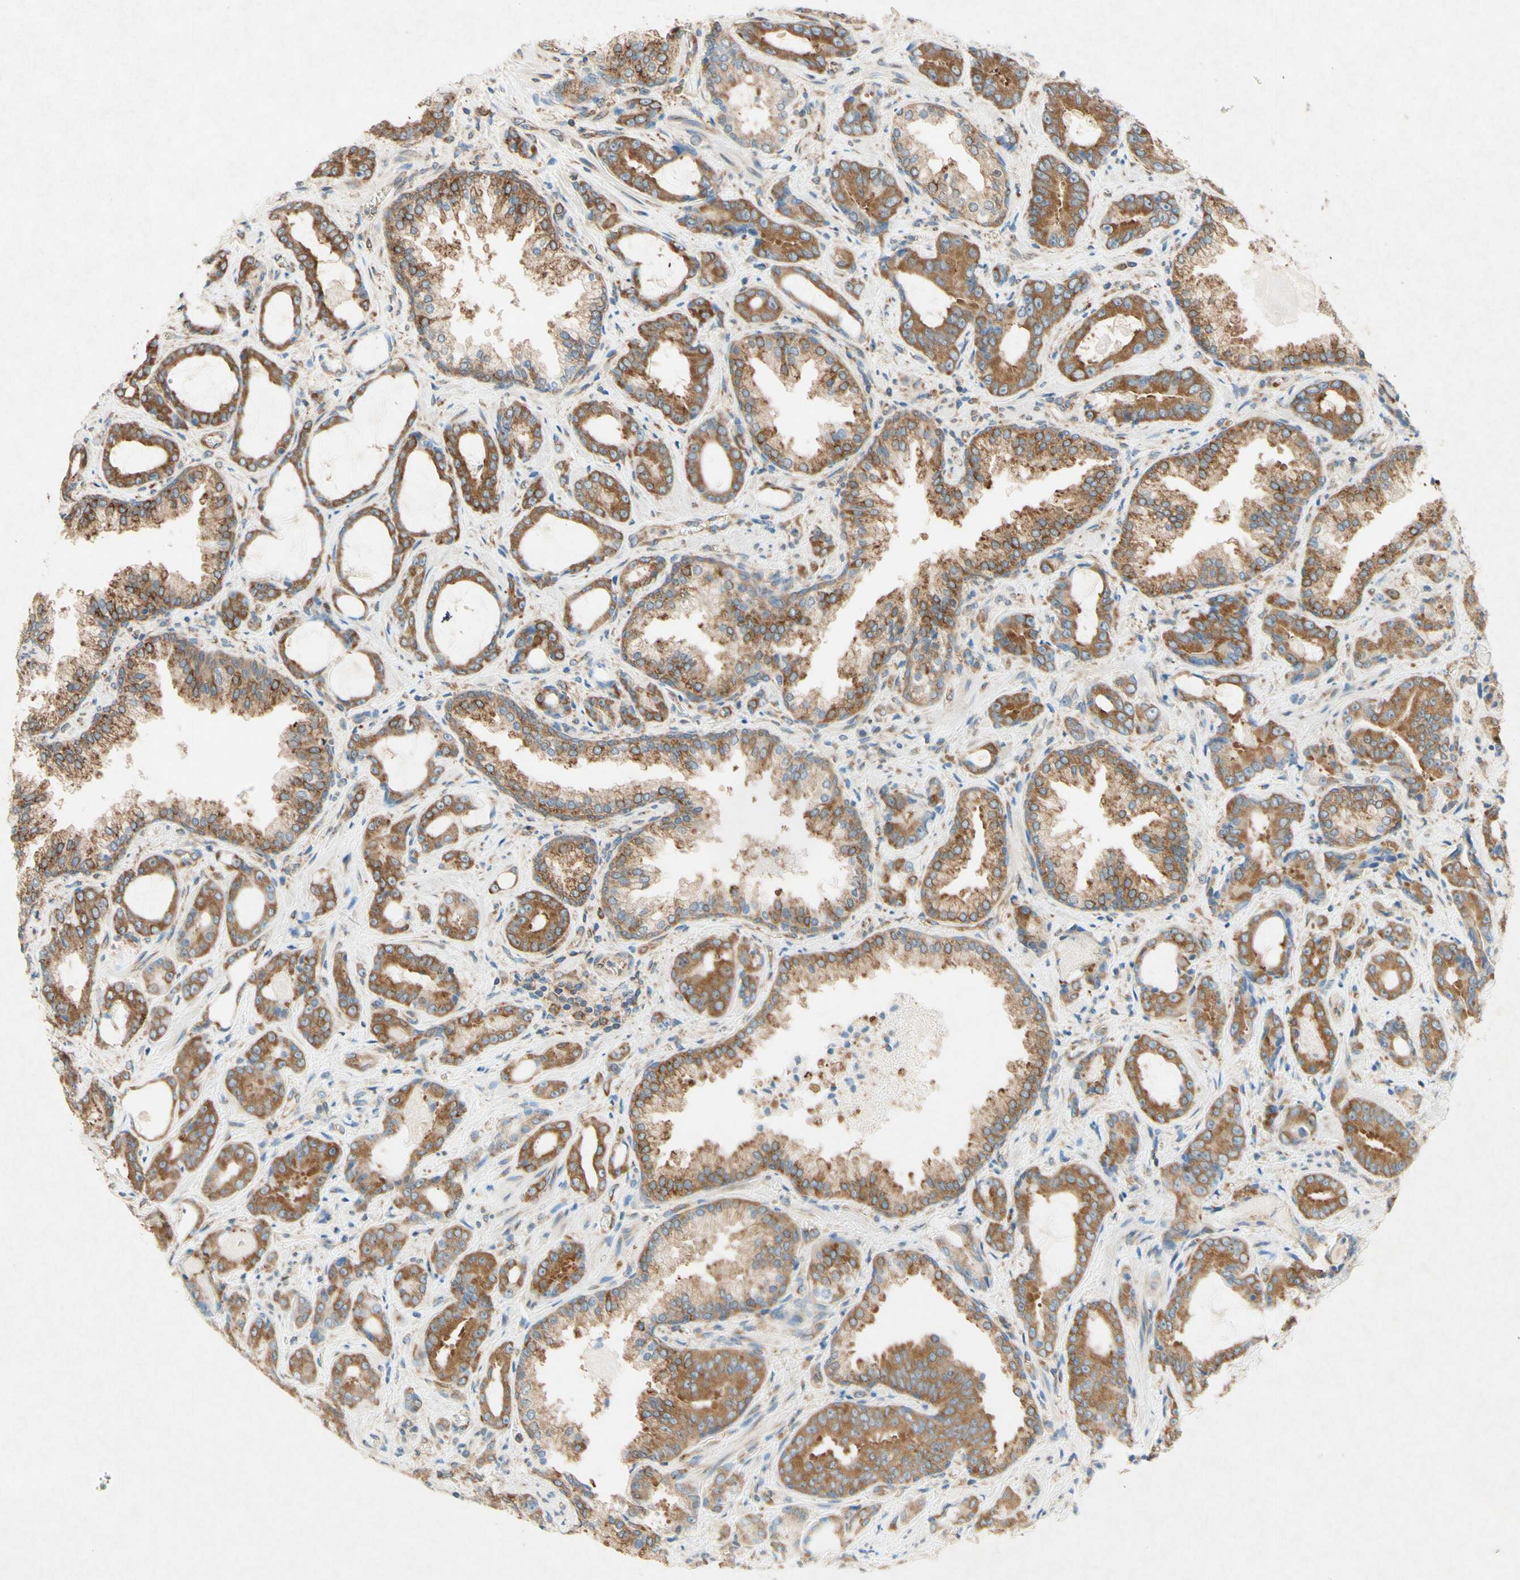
{"staining": {"intensity": "moderate", "quantity": ">75%", "location": "cytoplasmic/membranous"}, "tissue": "prostate cancer", "cell_type": "Tumor cells", "image_type": "cancer", "snomed": [{"axis": "morphology", "description": "Adenocarcinoma, Low grade"}, {"axis": "topography", "description": "Prostate"}], "caption": "About >75% of tumor cells in prostate cancer (adenocarcinoma (low-grade)) show moderate cytoplasmic/membranous protein expression as visualized by brown immunohistochemical staining.", "gene": "PABPC1", "patient": {"sex": "male", "age": 60}}